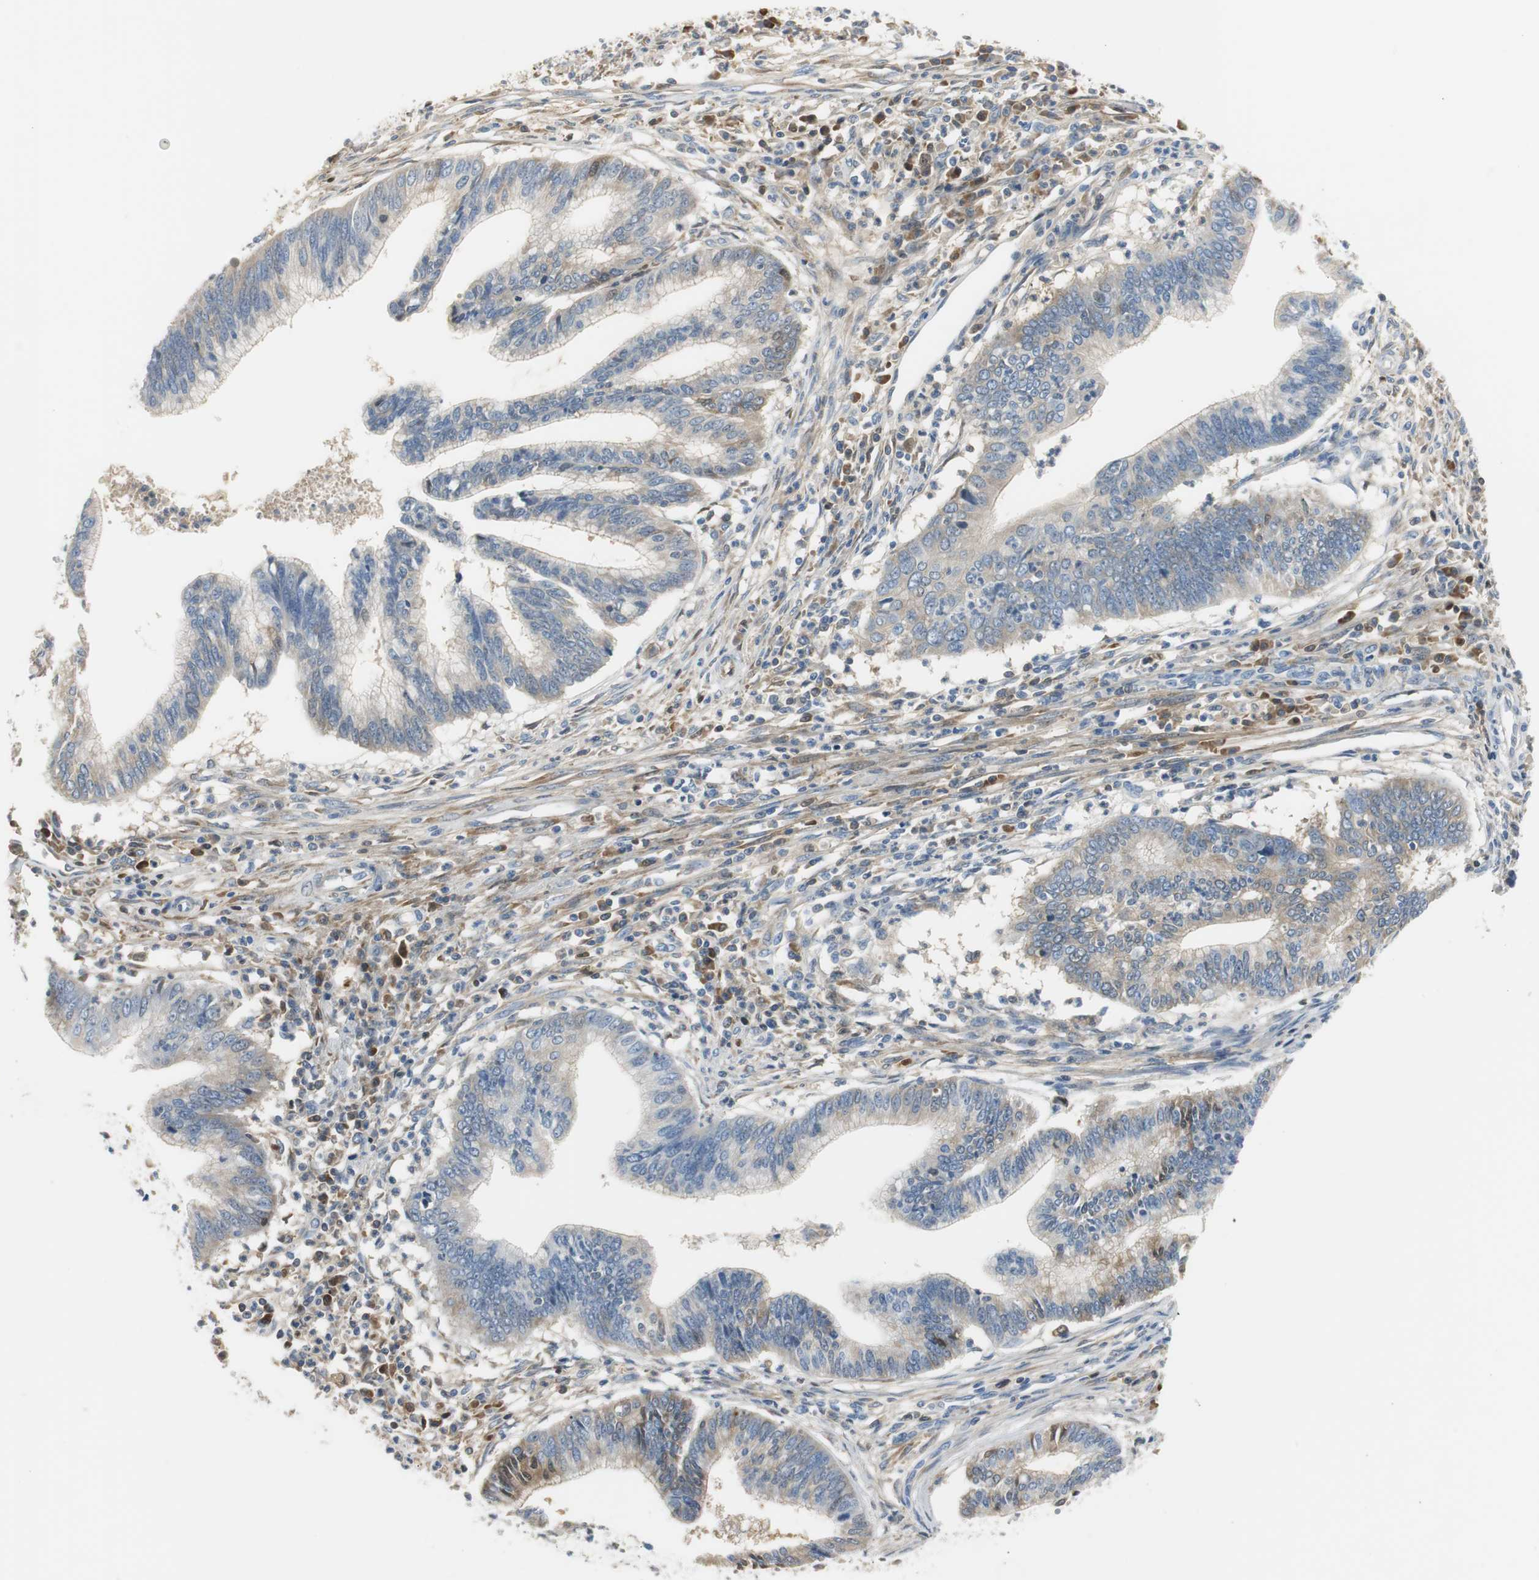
{"staining": {"intensity": "weak", "quantity": "25%-75%", "location": "cytoplasmic/membranous"}, "tissue": "cervical cancer", "cell_type": "Tumor cells", "image_type": "cancer", "snomed": [{"axis": "morphology", "description": "Adenocarcinoma, NOS"}, {"axis": "topography", "description": "Cervix"}], "caption": "Cervical adenocarcinoma stained with a brown dye reveals weak cytoplasmic/membranous positive positivity in approximately 25%-75% of tumor cells.", "gene": "SERPINF1", "patient": {"sex": "female", "age": 36}}